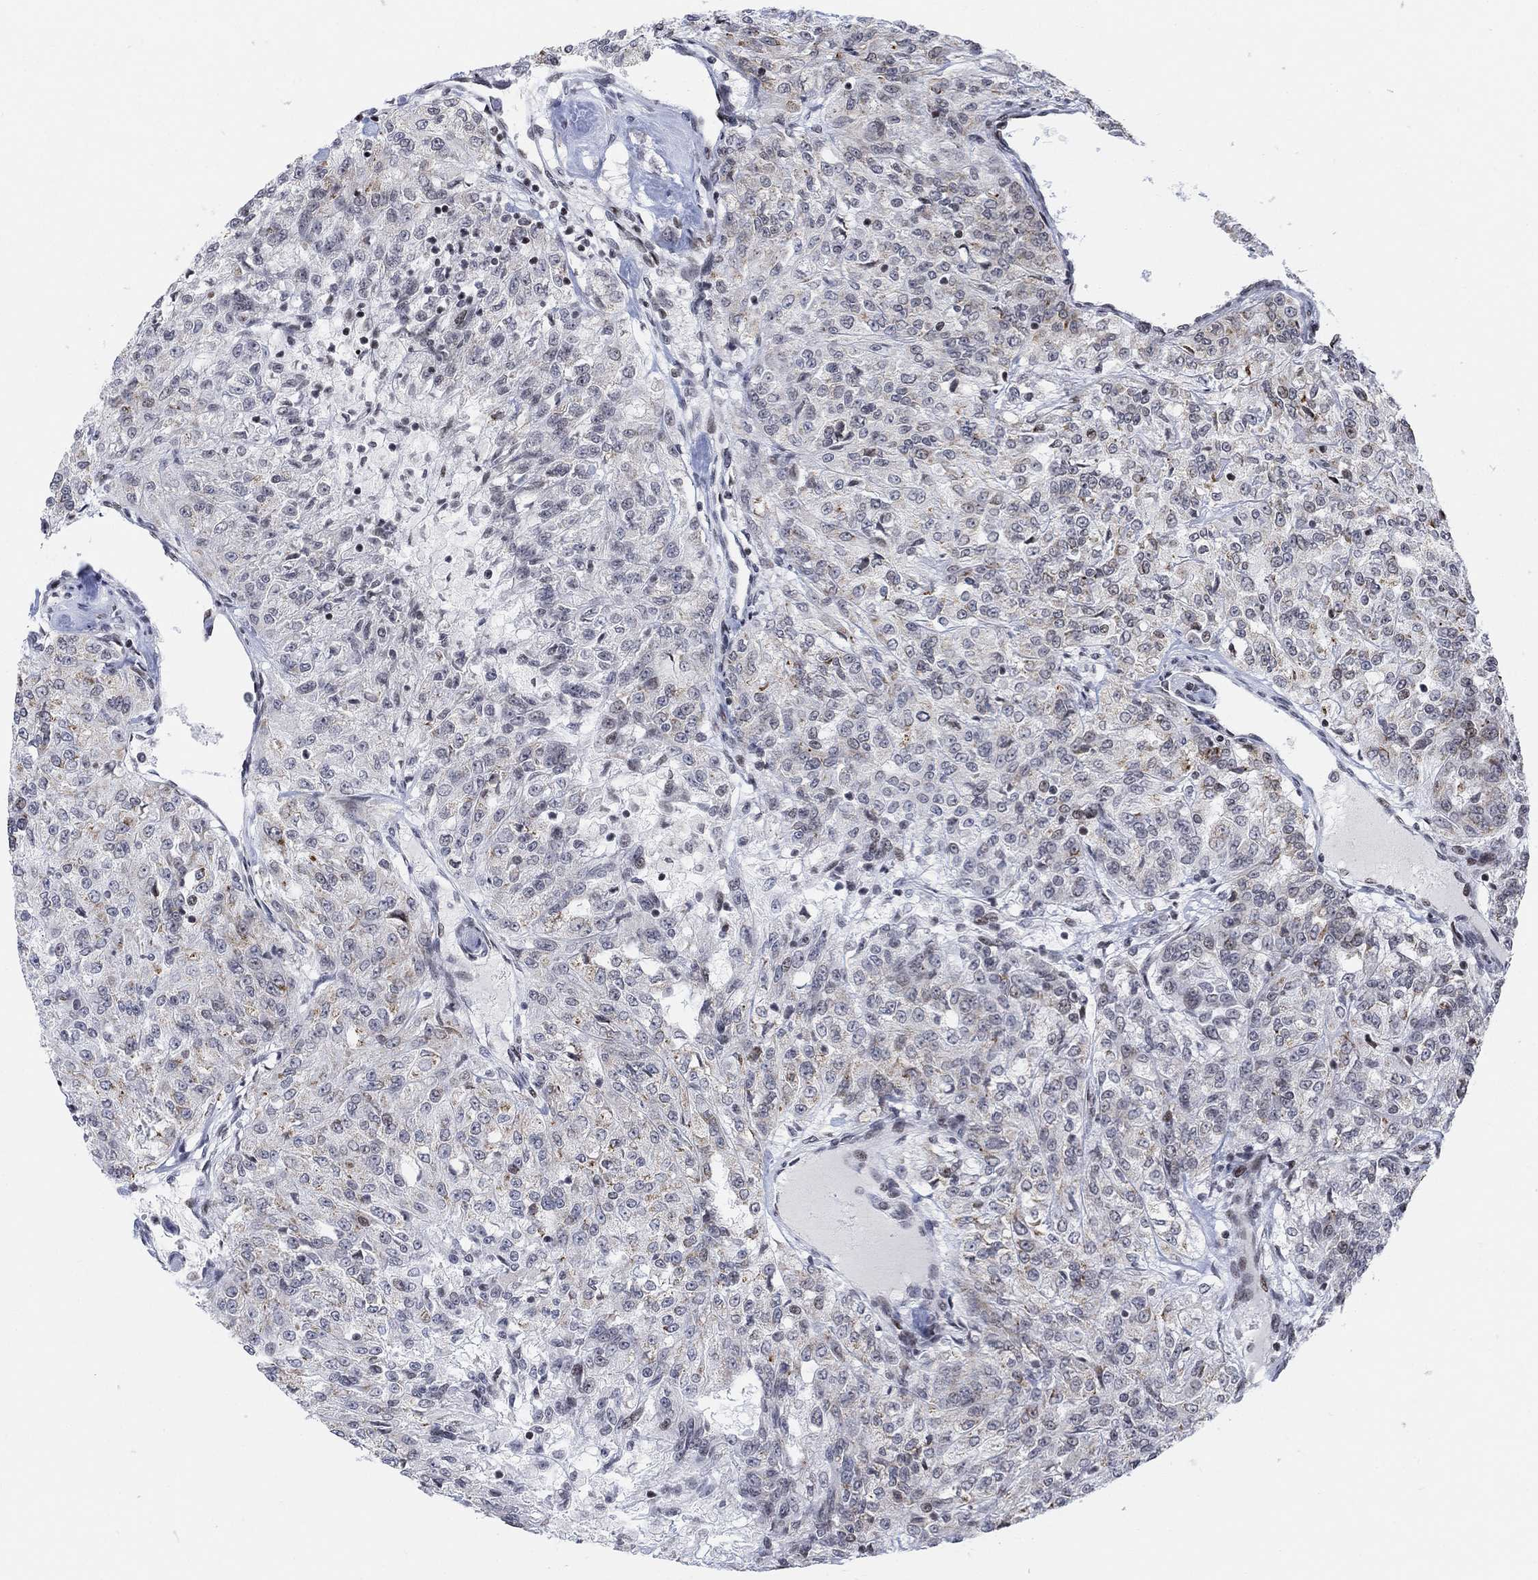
{"staining": {"intensity": "moderate", "quantity": "25%-75%", "location": "cytoplasmic/membranous"}, "tissue": "renal cancer", "cell_type": "Tumor cells", "image_type": "cancer", "snomed": [{"axis": "morphology", "description": "Adenocarcinoma, NOS"}, {"axis": "topography", "description": "Kidney"}], "caption": "Protein expression analysis of human renal adenocarcinoma reveals moderate cytoplasmic/membranous positivity in approximately 25%-75% of tumor cells.", "gene": "ABHD14A", "patient": {"sex": "female", "age": 63}}